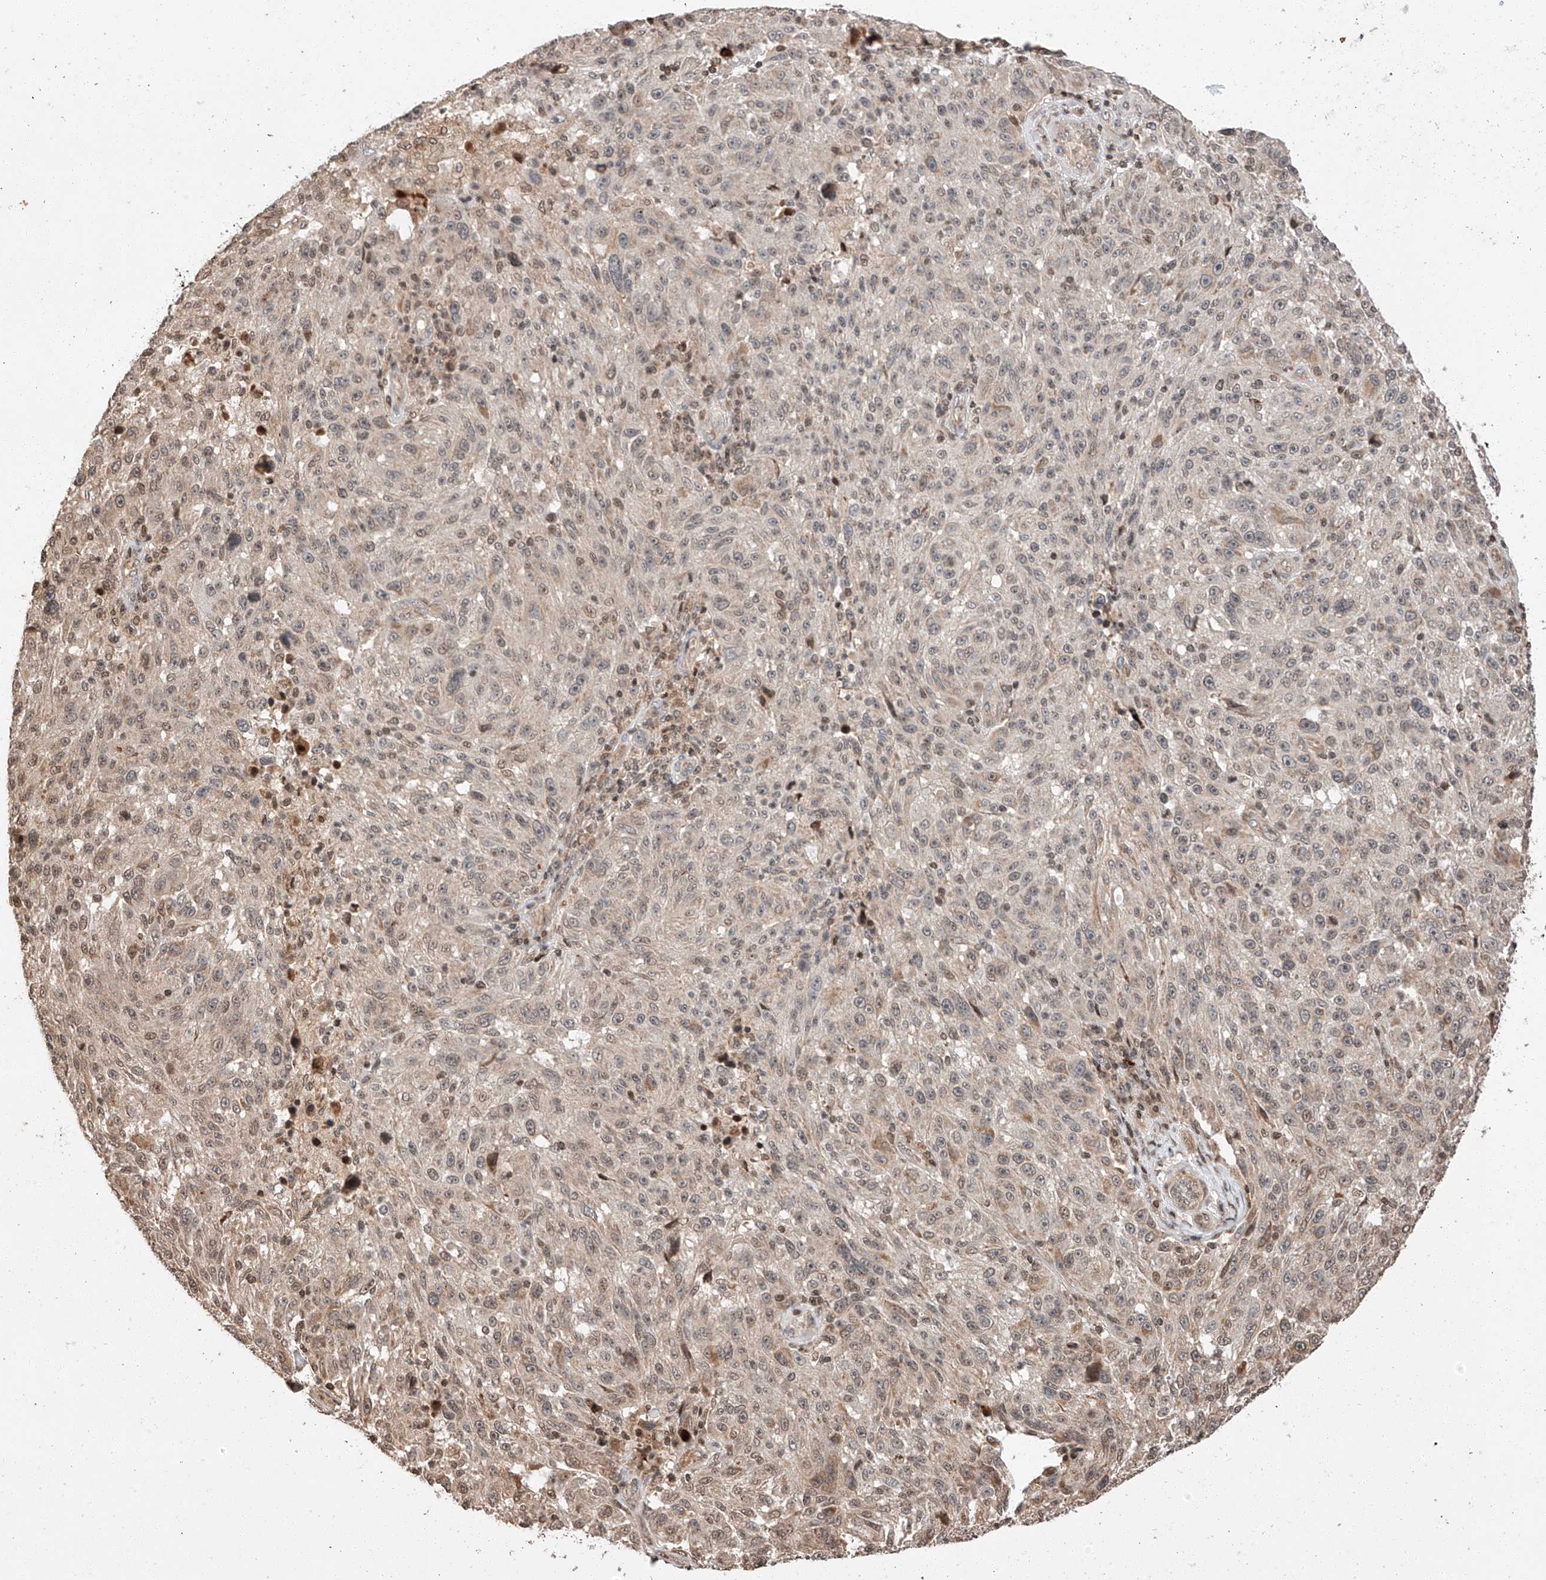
{"staining": {"intensity": "weak", "quantity": "<25%", "location": "cytoplasmic/membranous,nuclear"}, "tissue": "melanoma", "cell_type": "Tumor cells", "image_type": "cancer", "snomed": [{"axis": "morphology", "description": "Malignant melanoma, NOS"}, {"axis": "topography", "description": "Skin"}], "caption": "A photomicrograph of melanoma stained for a protein displays no brown staining in tumor cells. (DAB IHC with hematoxylin counter stain).", "gene": "ARHGAP33", "patient": {"sex": "male", "age": 53}}